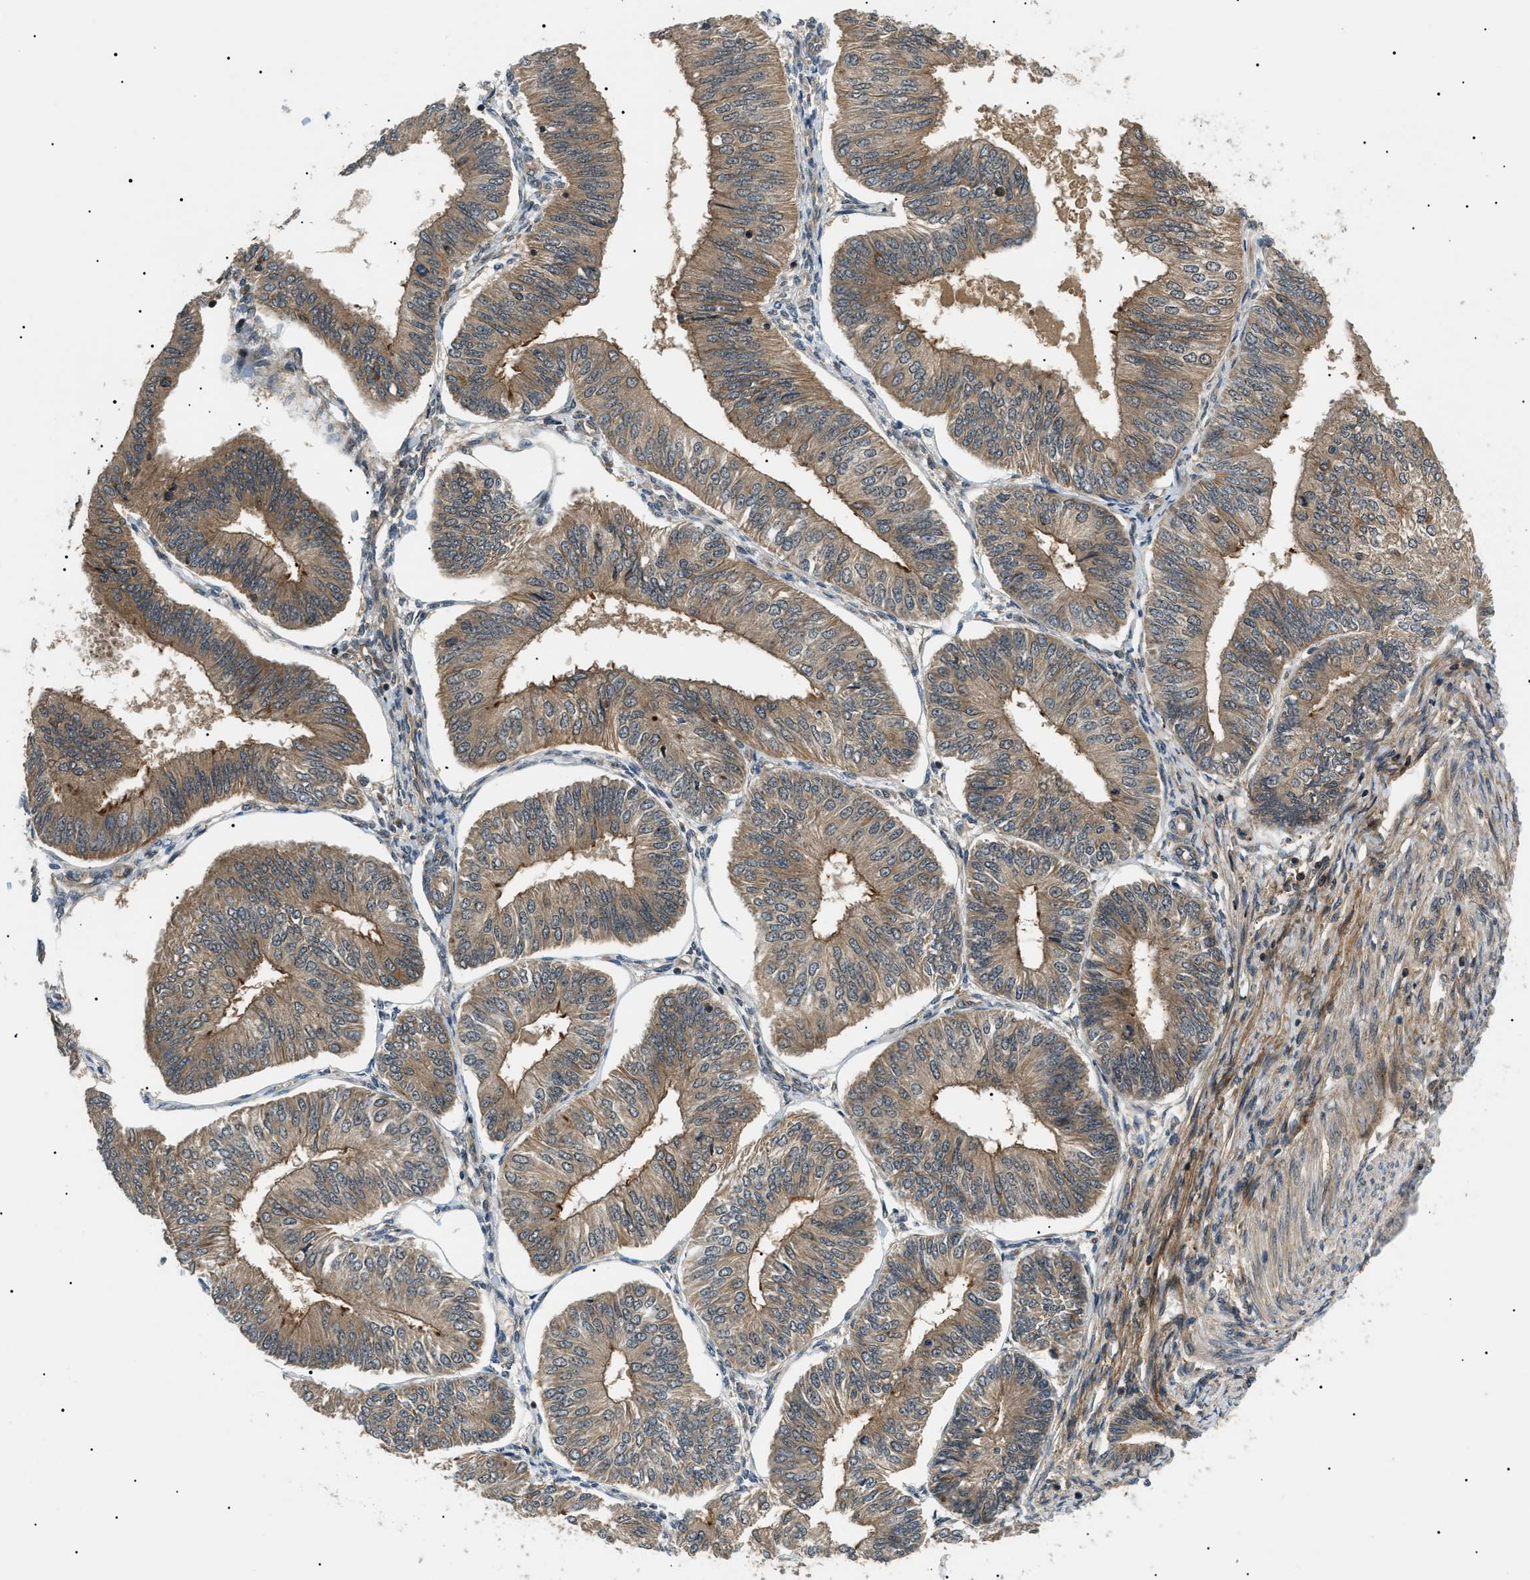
{"staining": {"intensity": "moderate", "quantity": ">75%", "location": "cytoplasmic/membranous"}, "tissue": "endometrial cancer", "cell_type": "Tumor cells", "image_type": "cancer", "snomed": [{"axis": "morphology", "description": "Adenocarcinoma, NOS"}, {"axis": "topography", "description": "Endometrium"}], "caption": "Moderate cytoplasmic/membranous protein expression is appreciated in about >75% of tumor cells in endometrial cancer.", "gene": "ATP6AP1", "patient": {"sex": "female", "age": 58}}